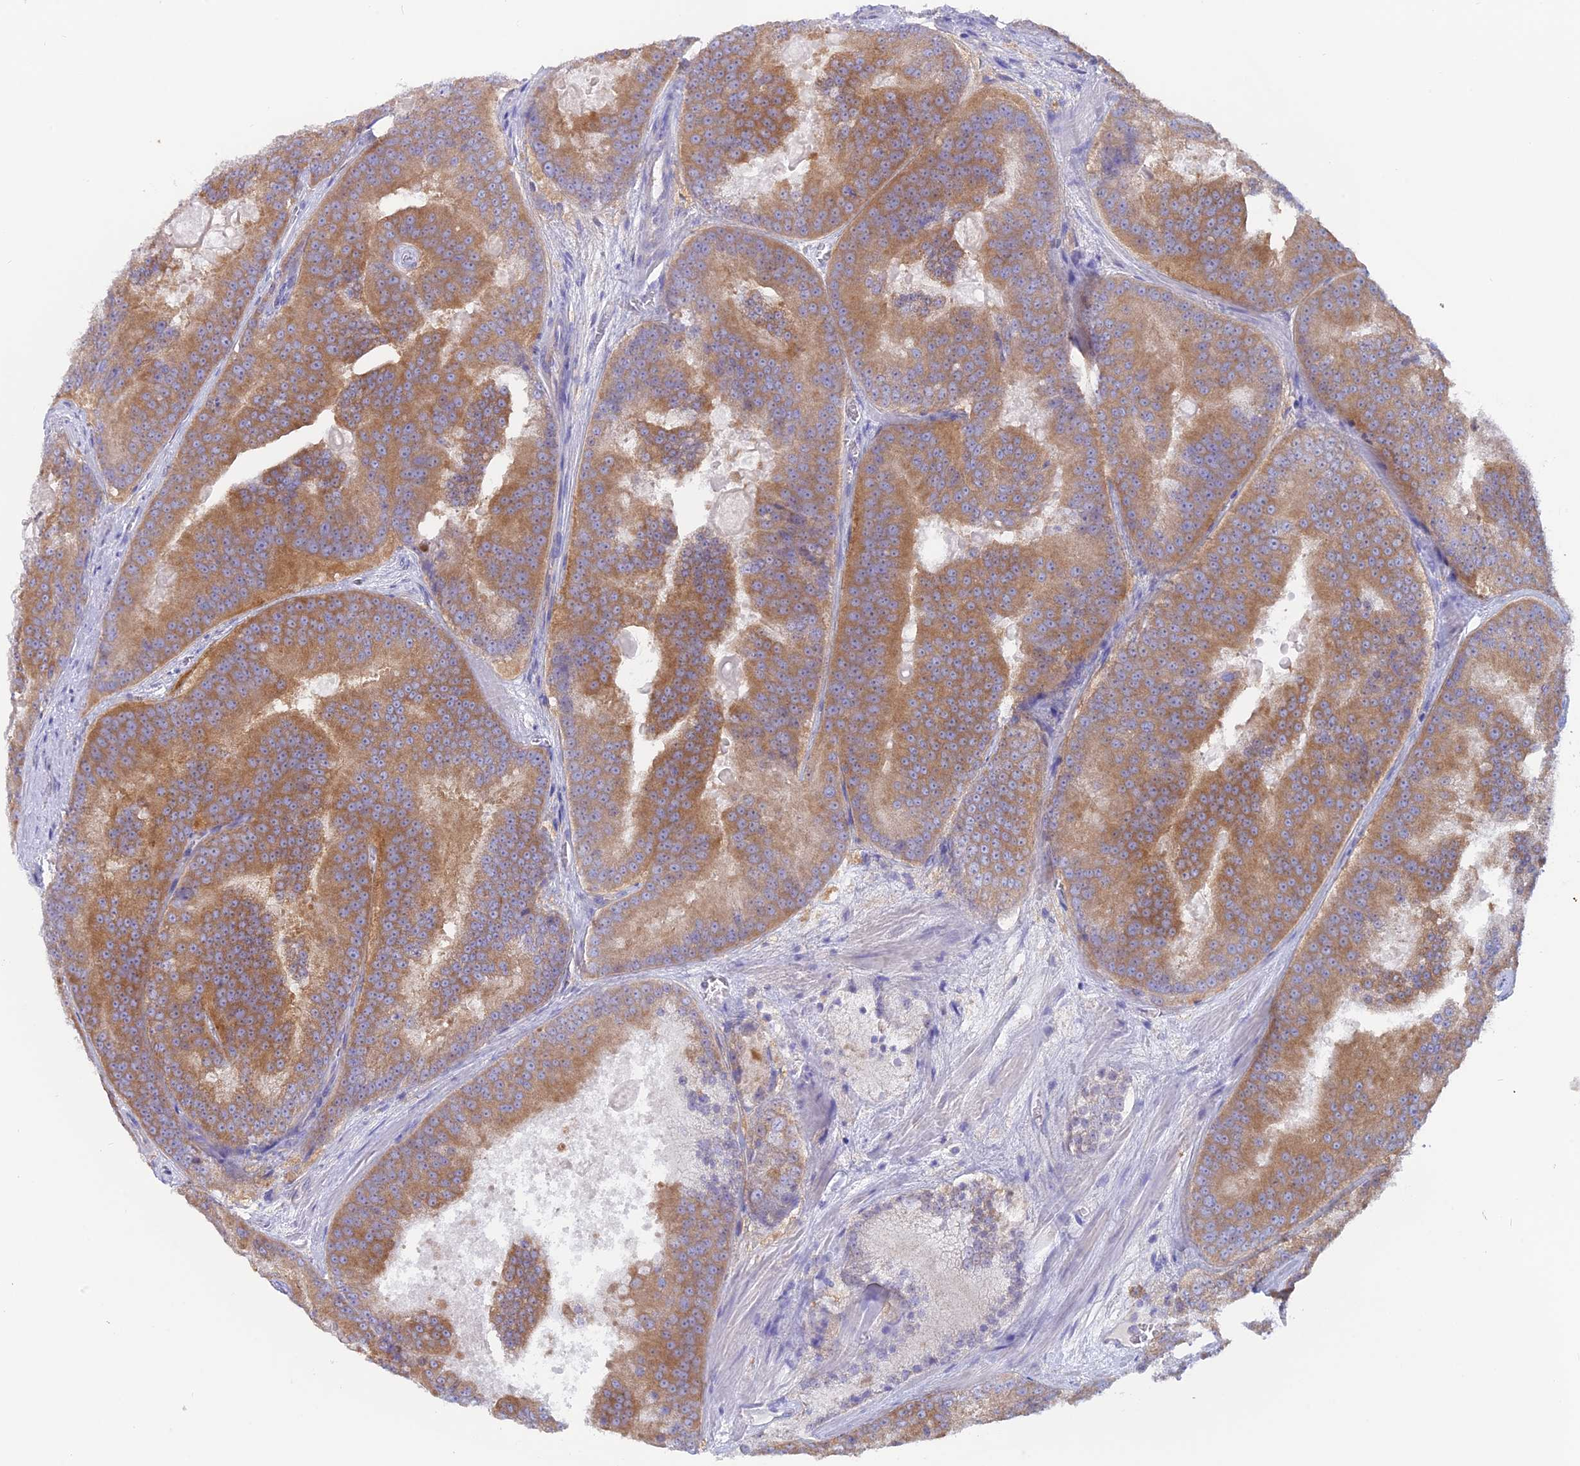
{"staining": {"intensity": "moderate", "quantity": ">75%", "location": "cytoplasmic/membranous"}, "tissue": "prostate cancer", "cell_type": "Tumor cells", "image_type": "cancer", "snomed": [{"axis": "morphology", "description": "Adenocarcinoma, High grade"}, {"axis": "topography", "description": "Prostate"}], "caption": "A photomicrograph of human prostate cancer stained for a protein displays moderate cytoplasmic/membranous brown staining in tumor cells.", "gene": "LZTFL1", "patient": {"sex": "male", "age": 61}}